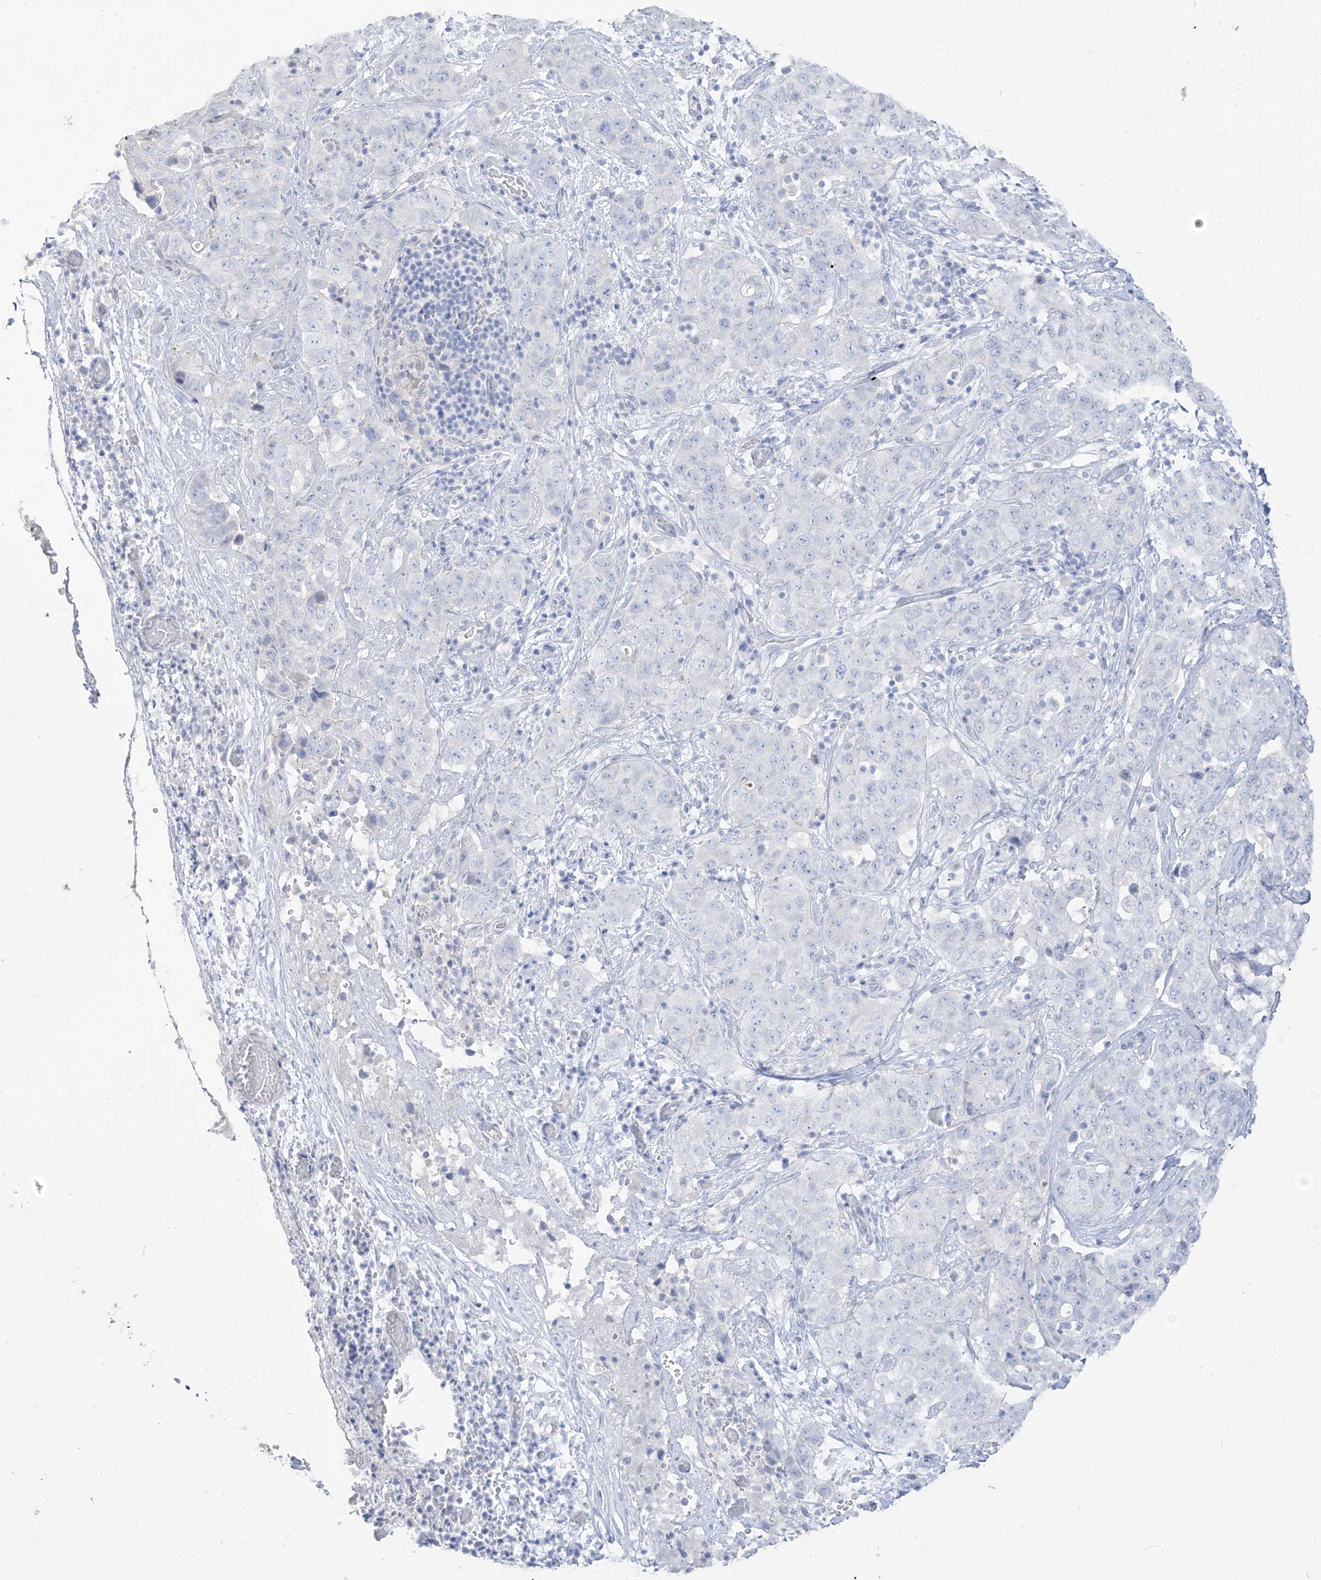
{"staining": {"intensity": "negative", "quantity": "none", "location": "none"}, "tissue": "stomach cancer", "cell_type": "Tumor cells", "image_type": "cancer", "snomed": [{"axis": "morphology", "description": "Normal tissue, NOS"}, {"axis": "morphology", "description": "Adenocarcinoma, NOS"}, {"axis": "topography", "description": "Lymph node"}, {"axis": "topography", "description": "Stomach"}], "caption": "IHC micrograph of neoplastic tissue: stomach adenocarcinoma stained with DAB shows no significant protein positivity in tumor cells. (DAB IHC visualized using brightfield microscopy, high magnification).", "gene": "ARHGEF40", "patient": {"sex": "male", "age": 48}}